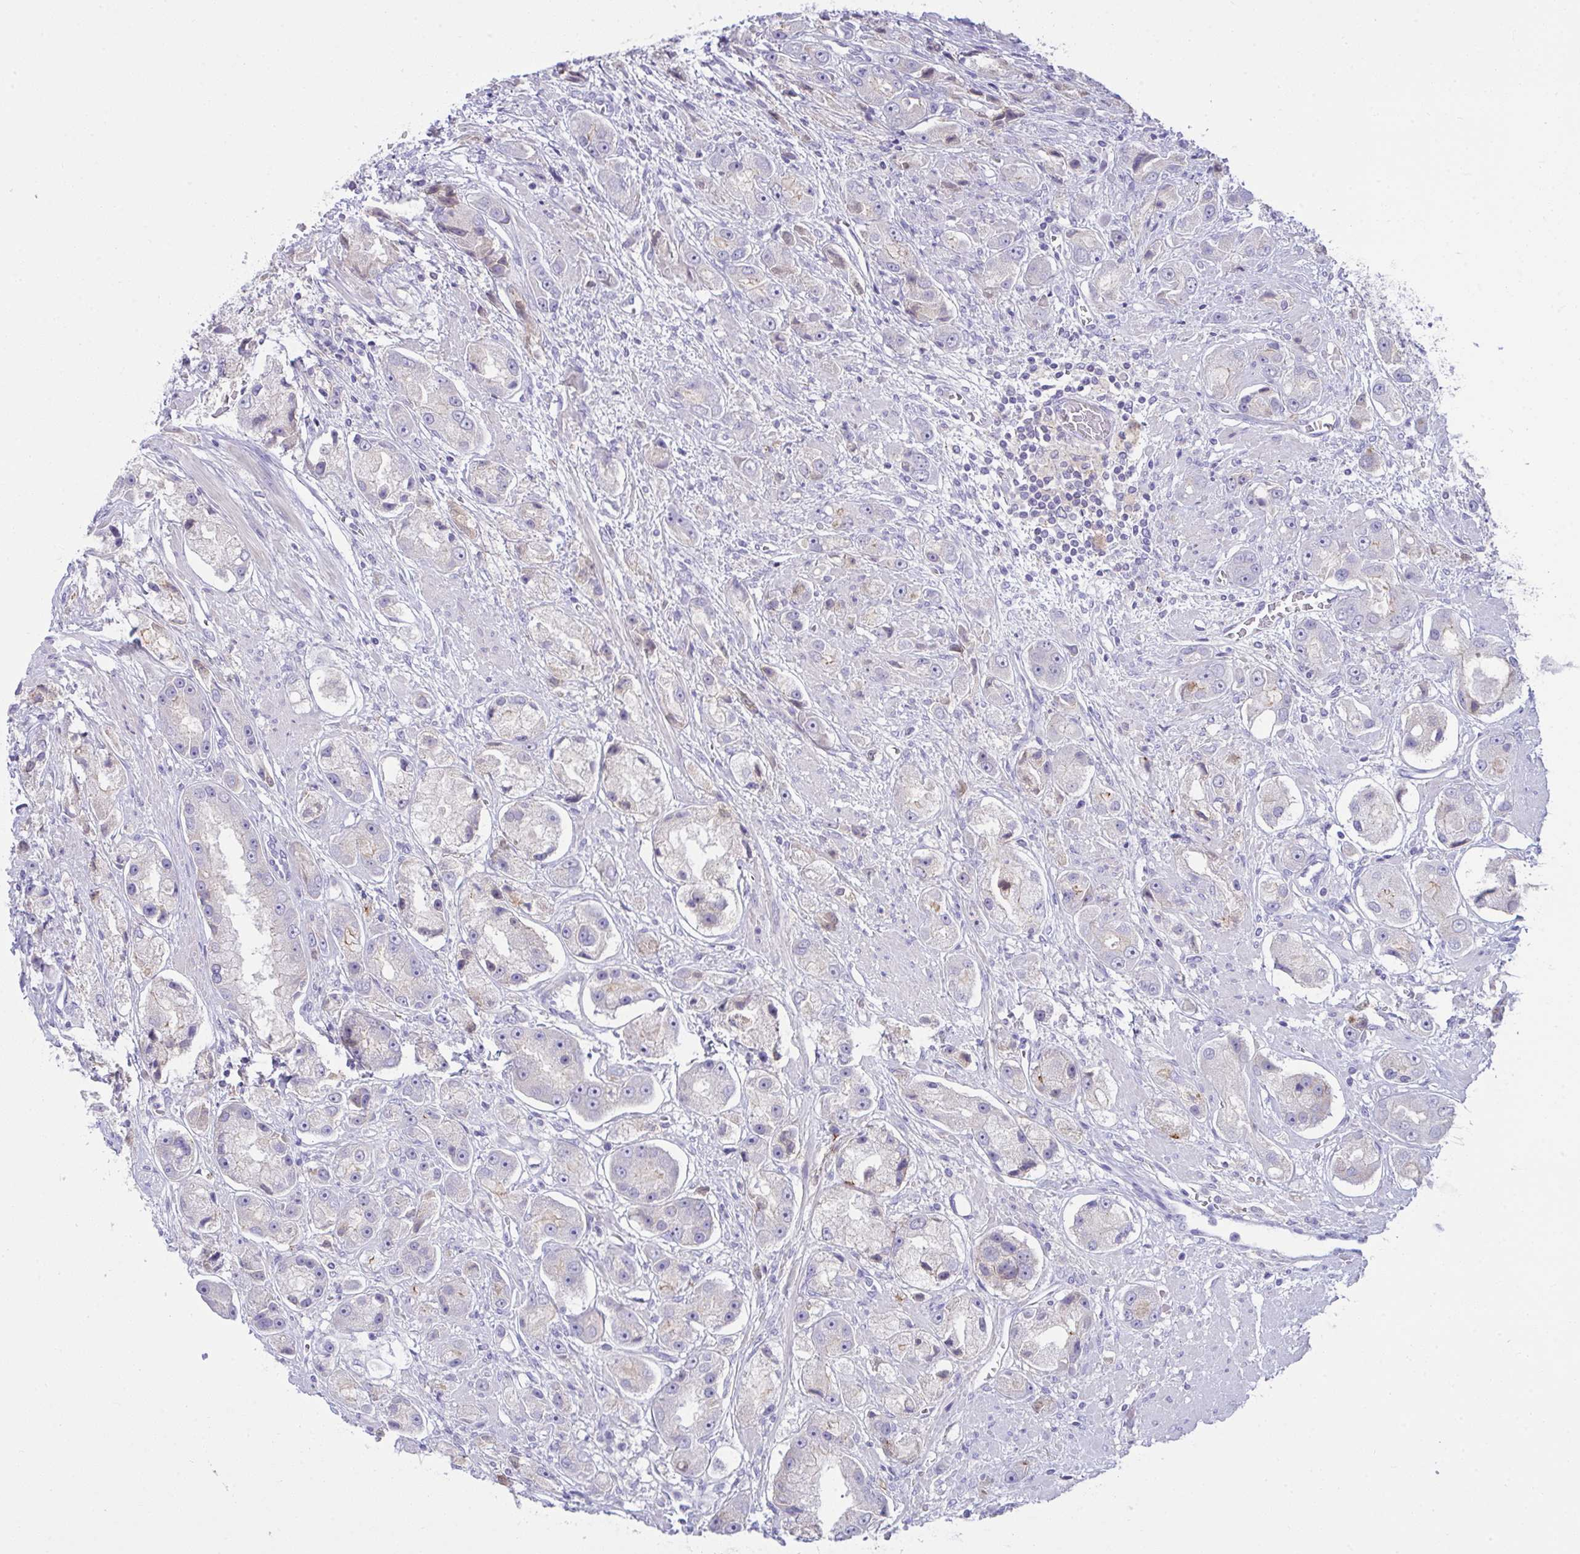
{"staining": {"intensity": "negative", "quantity": "none", "location": "none"}, "tissue": "prostate cancer", "cell_type": "Tumor cells", "image_type": "cancer", "snomed": [{"axis": "morphology", "description": "Adenocarcinoma, High grade"}, {"axis": "topography", "description": "Prostate"}], "caption": "Human high-grade adenocarcinoma (prostate) stained for a protein using IHC shows no expression in tumor cells.", "gene": "RGPD5", "patient": {"sex": "male", "age": 67}}